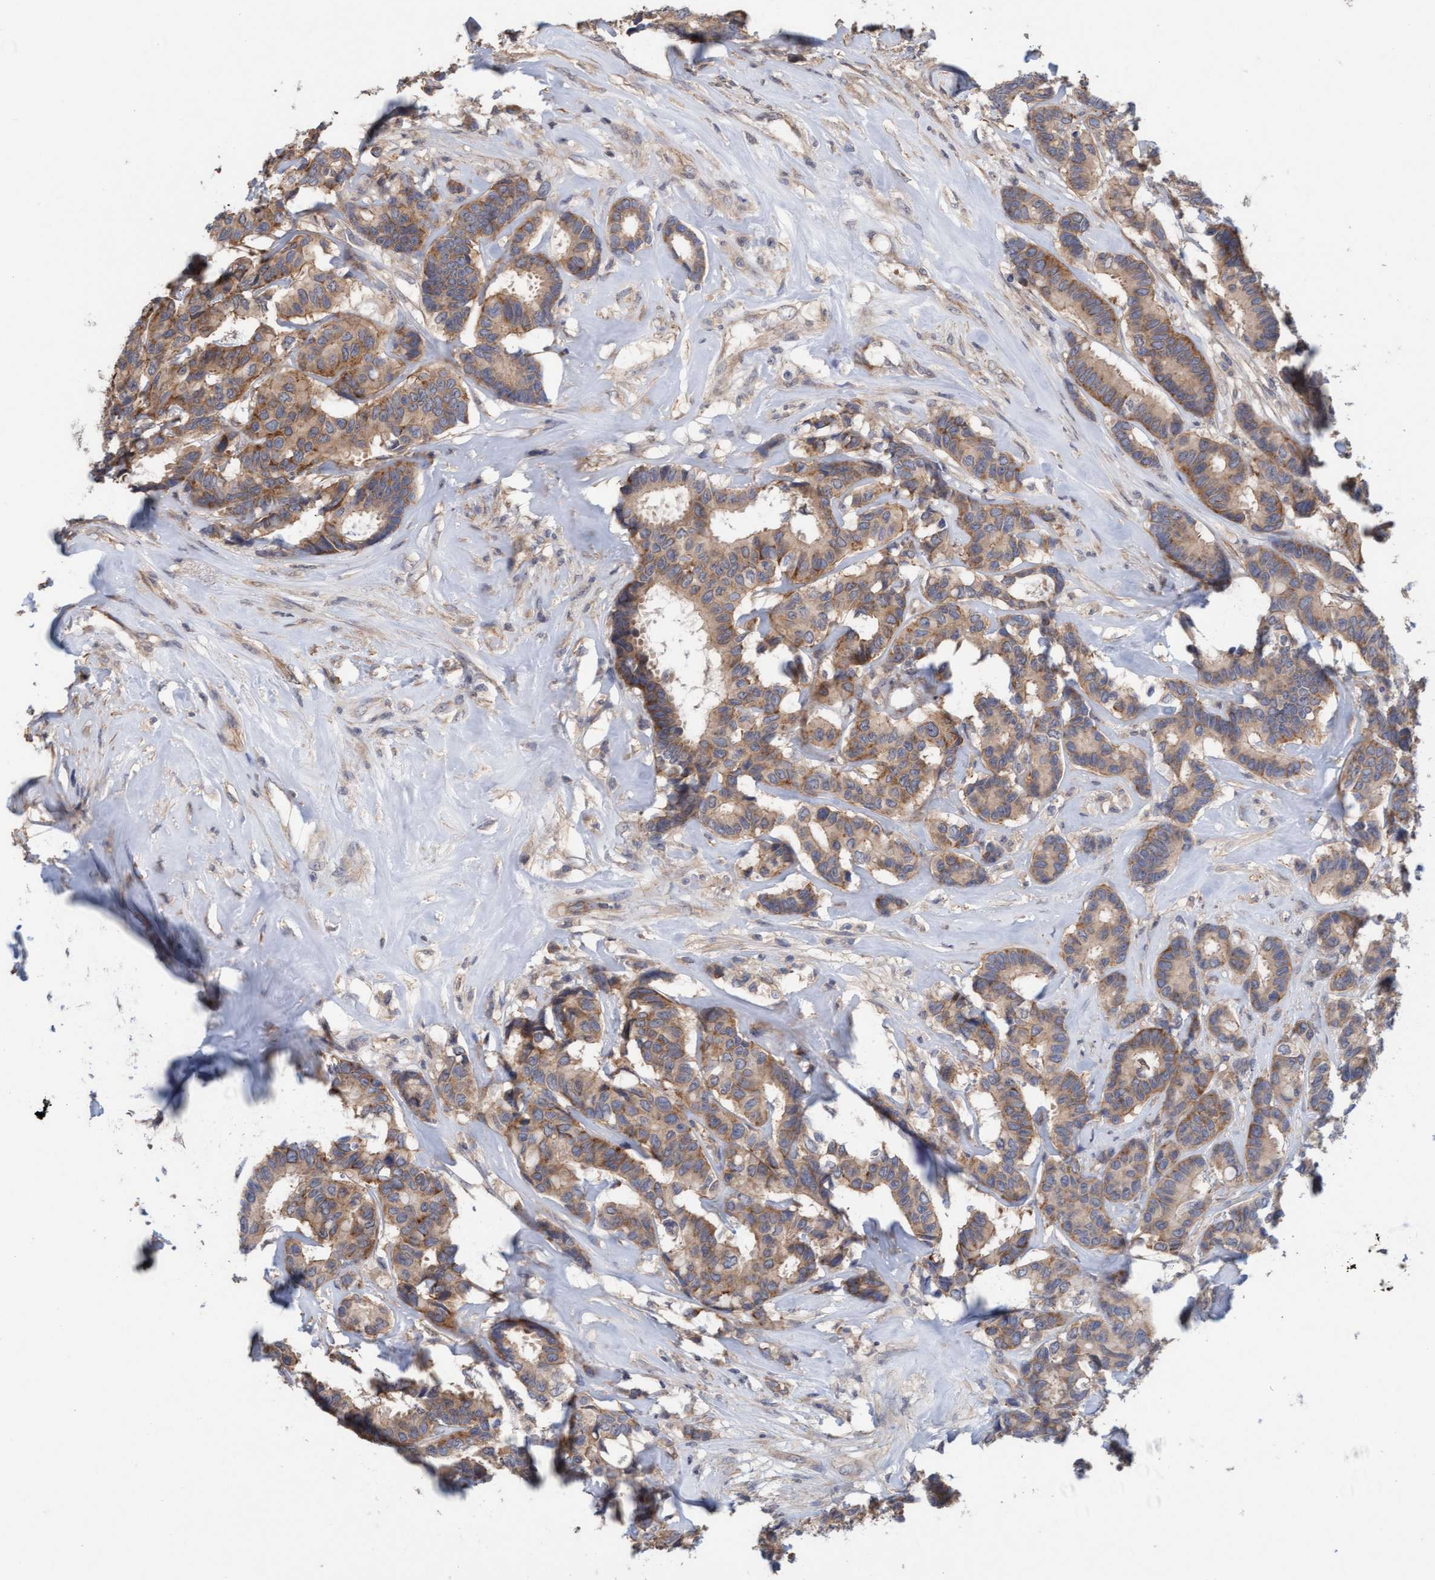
{"staining": {"intensity": "moderate", "quantity": ">75%", "location": "cytoplasmic/membranous"}, "tissue": "breast cancer", "cell_type": "Tumor cells", "image_type": "cancer", "snomed": [{"axis": "morphology", "description": "Duct carcinoma"}, {"axis": "topography", "description": "Breast"}], "caption": "Tumor cells display medium levels of moderate cytoplasmic/membranous staining in about >75% of cells in human breast infiltrating ductal carcinoma.", "gene": "FXR2", "patient": {"sex": "female", "age": 87}}